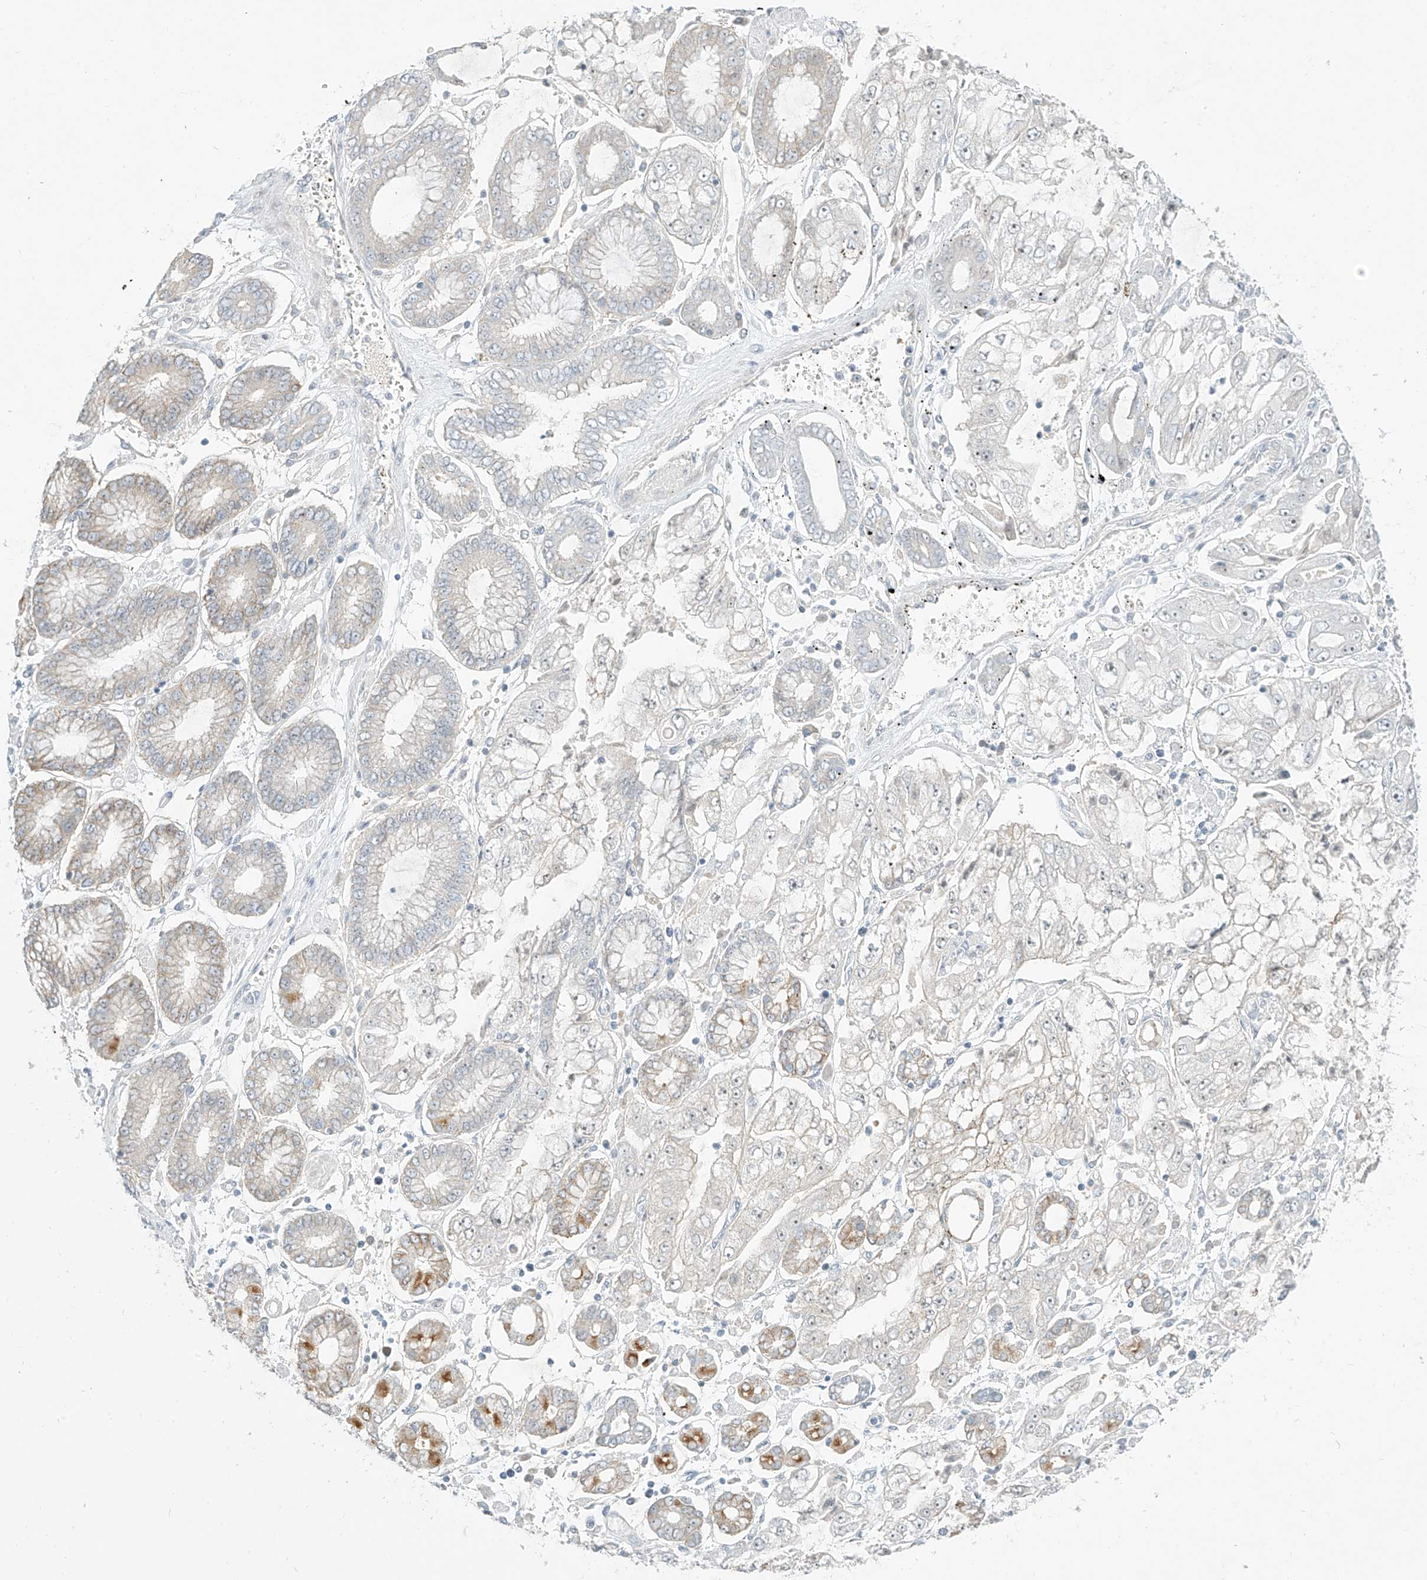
{"staining": {"intensity": "moderate", "quantity": "<25%", "location": "cytoplasmic/membranous"}, "tissue": "stomach cancer", "cell_type": "Tumor cells", "image_type": "cancer", "snomed": [{"axis": "morphology", "description": "Adenocarcinoma, NOS"}, {"axis": "topography", "description": "Stomach"}], "caption": "The image demonstrates staining of stomach cancer, revealing moderate cytoplasmic/membranous protein staining (brown color) within tumor cells.", "gene": "C2orf42", "patient": {"sex": "male", "age": 76}}